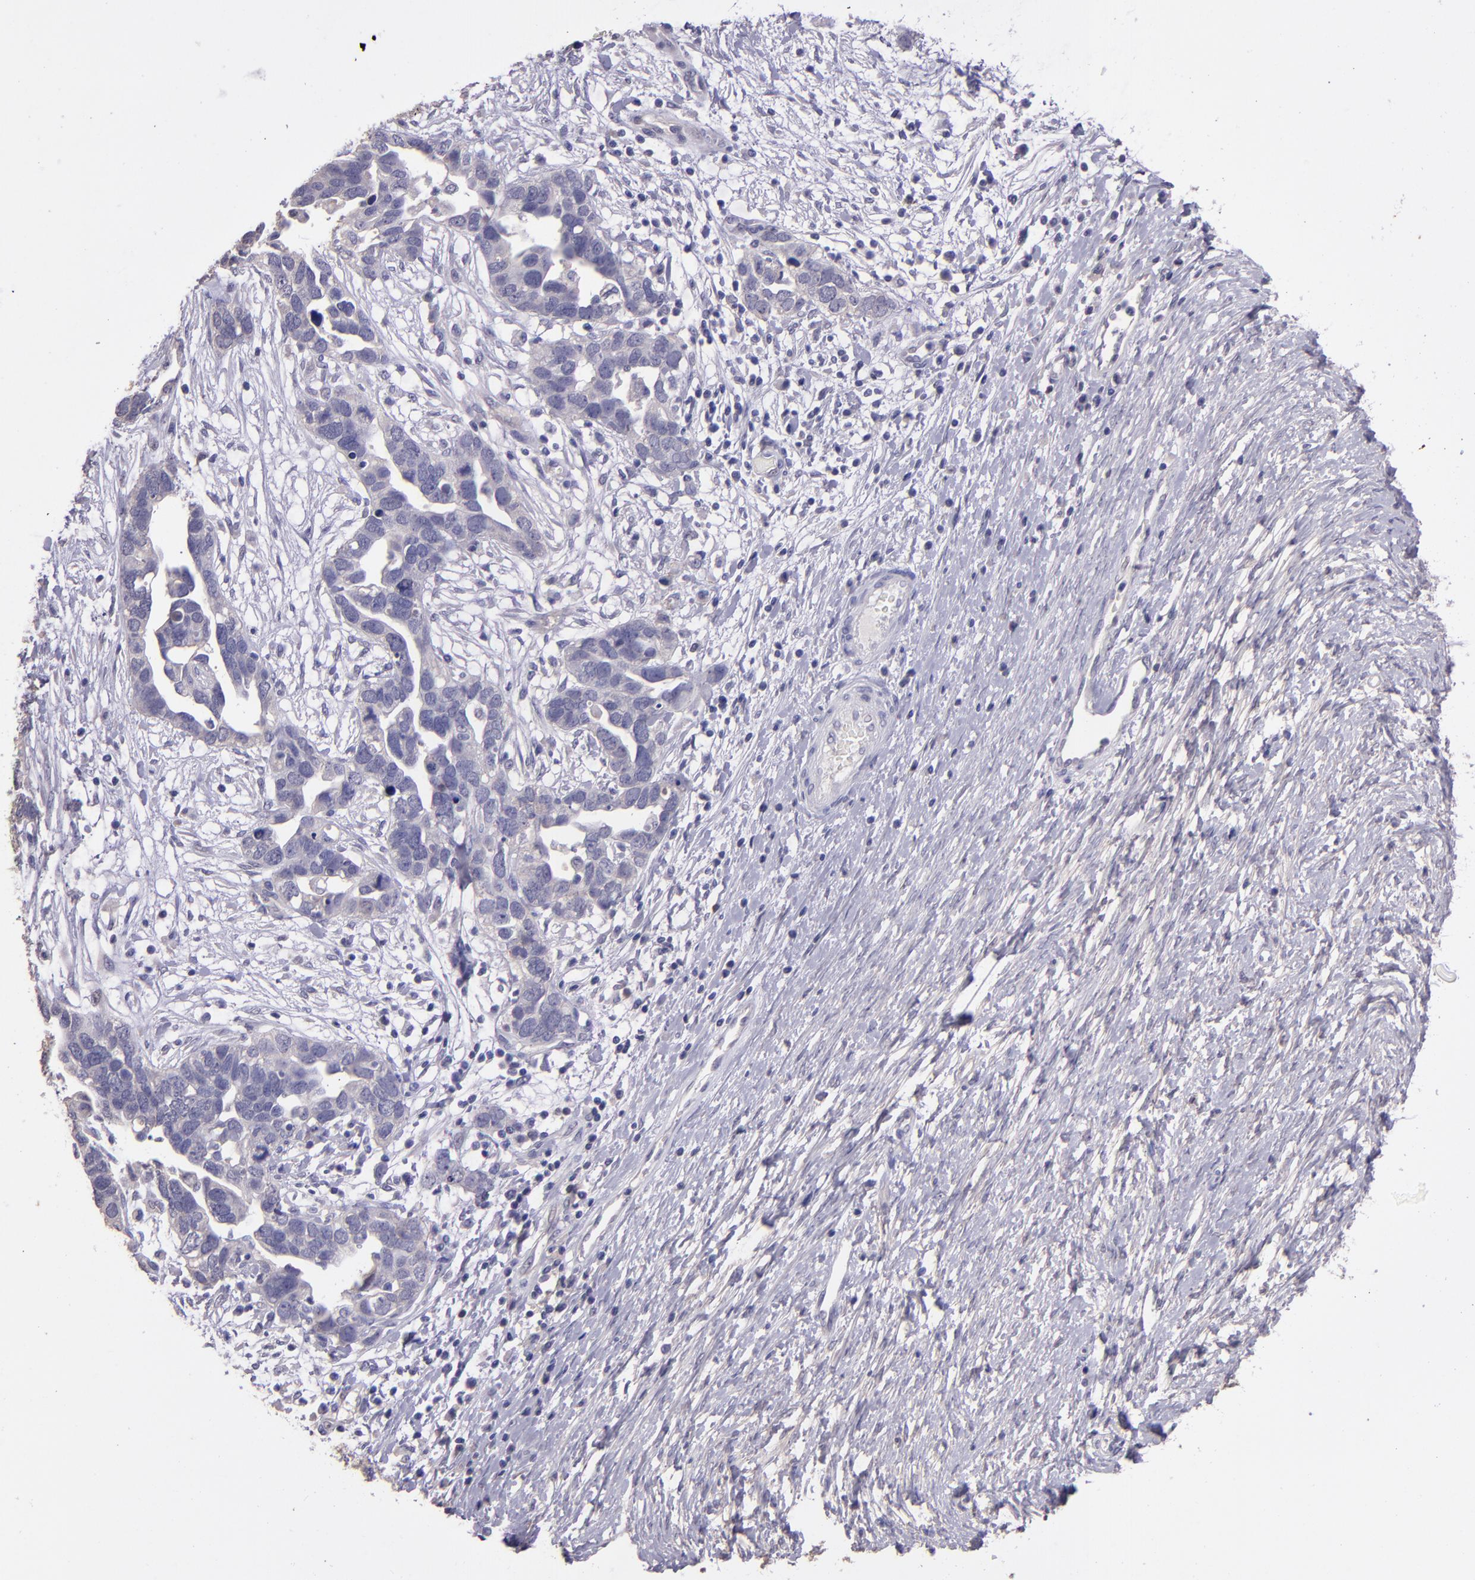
{"staining": {"intensity": "negative", "quantity": "none", "location": "none"}, "tissue": "ovarian cancer", "cell_type": "Tumor cells", "image_type": "cancer", "snomed": [{"axis": "morphology", "description": "Cystadenocarcinoma, serous, NOS"}, {"axis": "topography", "description": "Ovary"}], "caption": "This is a photomicrograph of IHC staining of ovarian serous cystadenocarcinoma, which shows no staining in tumor cells.", "gene": "PAPPA", "patient": {"sex": "female", "age": 54}}